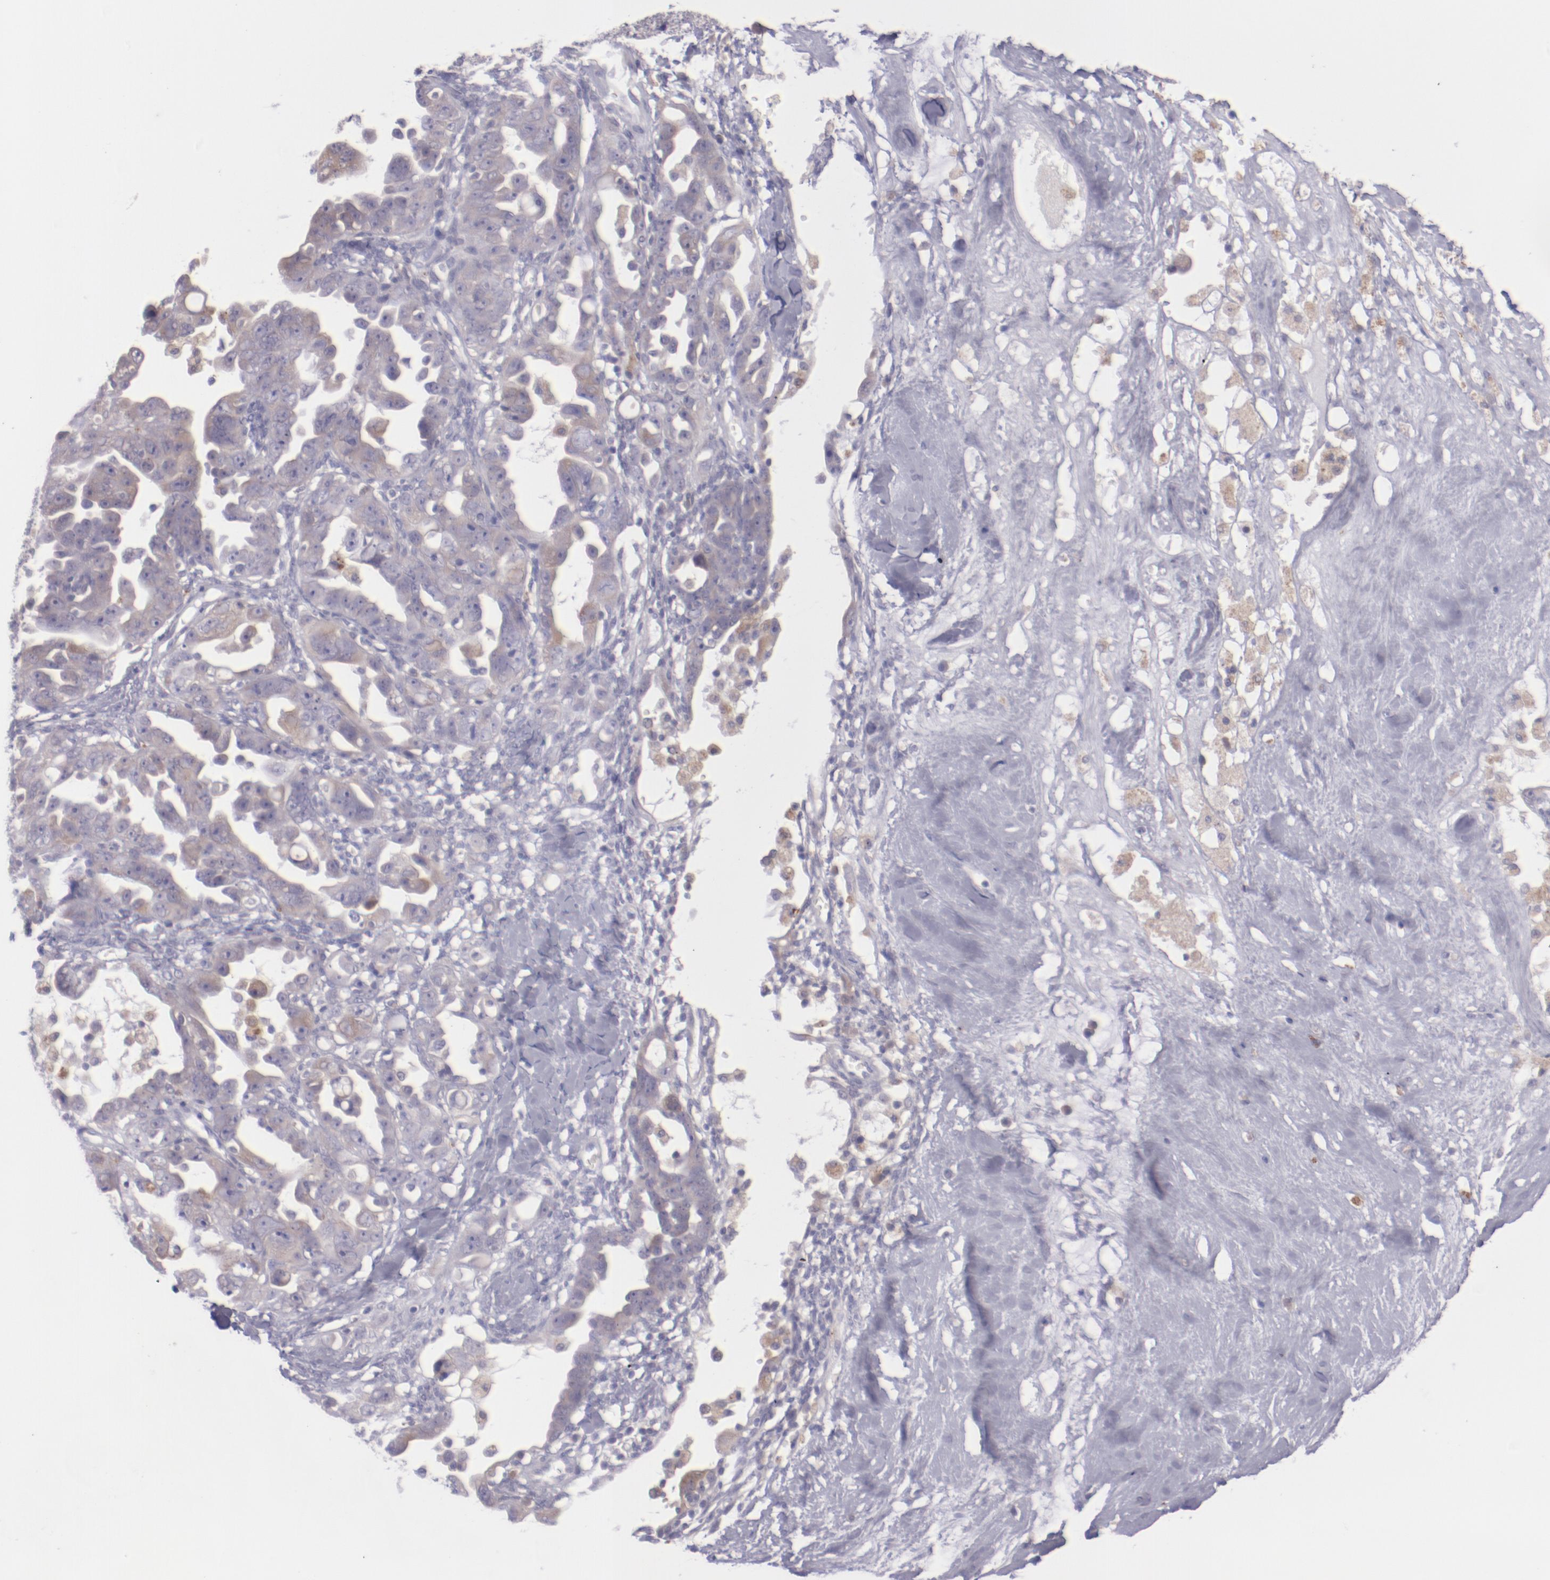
{"staining": {"intensity": "negative", "quantity": "none", "location": "none"}, "tissue": "ovarian cancer", "cell_type": "Tumor cells", "image_type": "cancer", "snomed": [{"axis": "morphology", "description": "Cystadenocarcinoma, serous, NOS"}, {"axis": "topography", "description": "Ovary"}], "caption": "Tumor cells are negative for brown protein staining in ovarian cancer.", "gene": "TRAF3", "patient": {"sex": "female", "age": 66}}